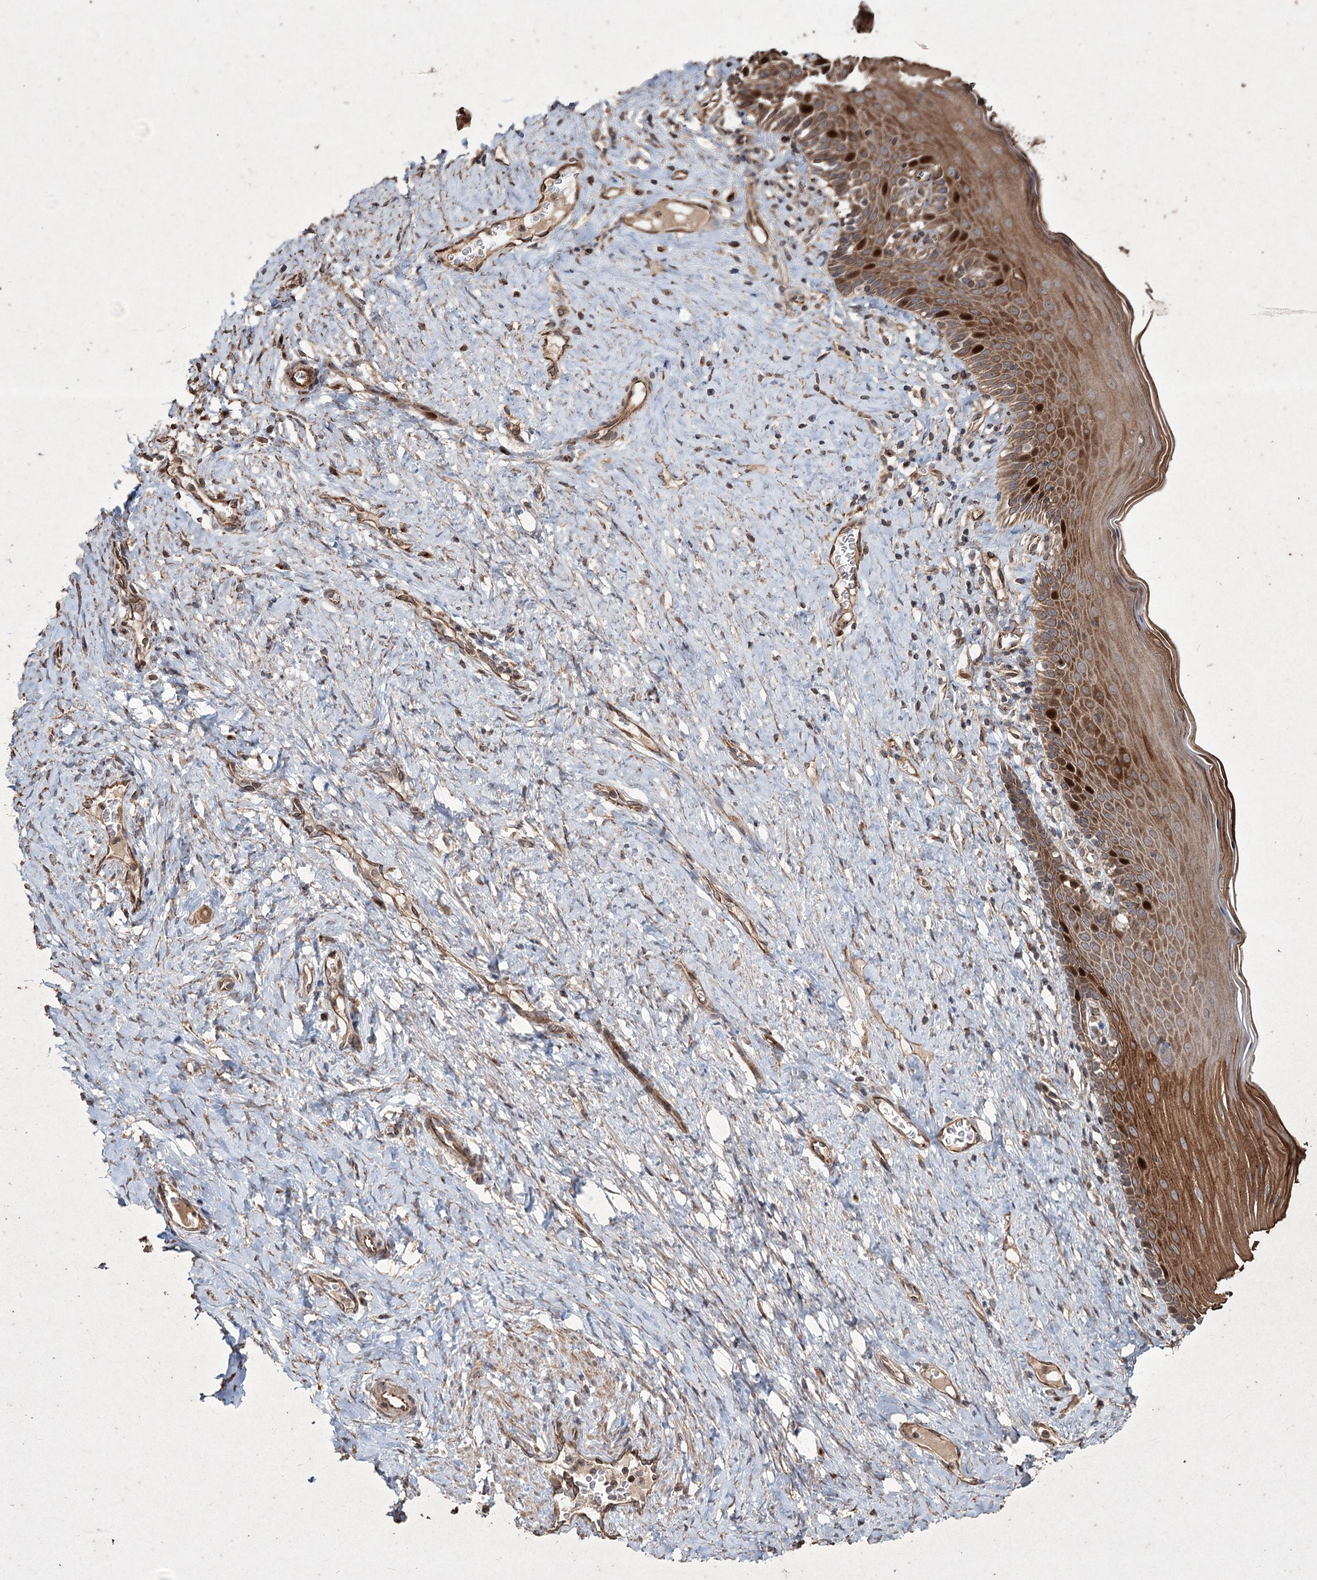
{"staining": {"intensity": "moderate", "quantity": ">75%", "location": "cytoplasmic/membranous,nuclear"}, "tissue": "cervix", "cell_type": "Squamous epithelial cells", "image_type": "normal", "snomed": [{"axis": "morphology", "description": "Normal tissue, NOS"}, {"axis": "topography", "description": "Cervix"}], "caption": "This is an image of immunohistochemistry (IHC) staining of unremarkable cervix, which shows moderate positivity in the cytoplasmic/membranous,nuclear of squamous epithelial cells.", "gene": "PRC1", "patient": {"sex": "female", "age": 42}}